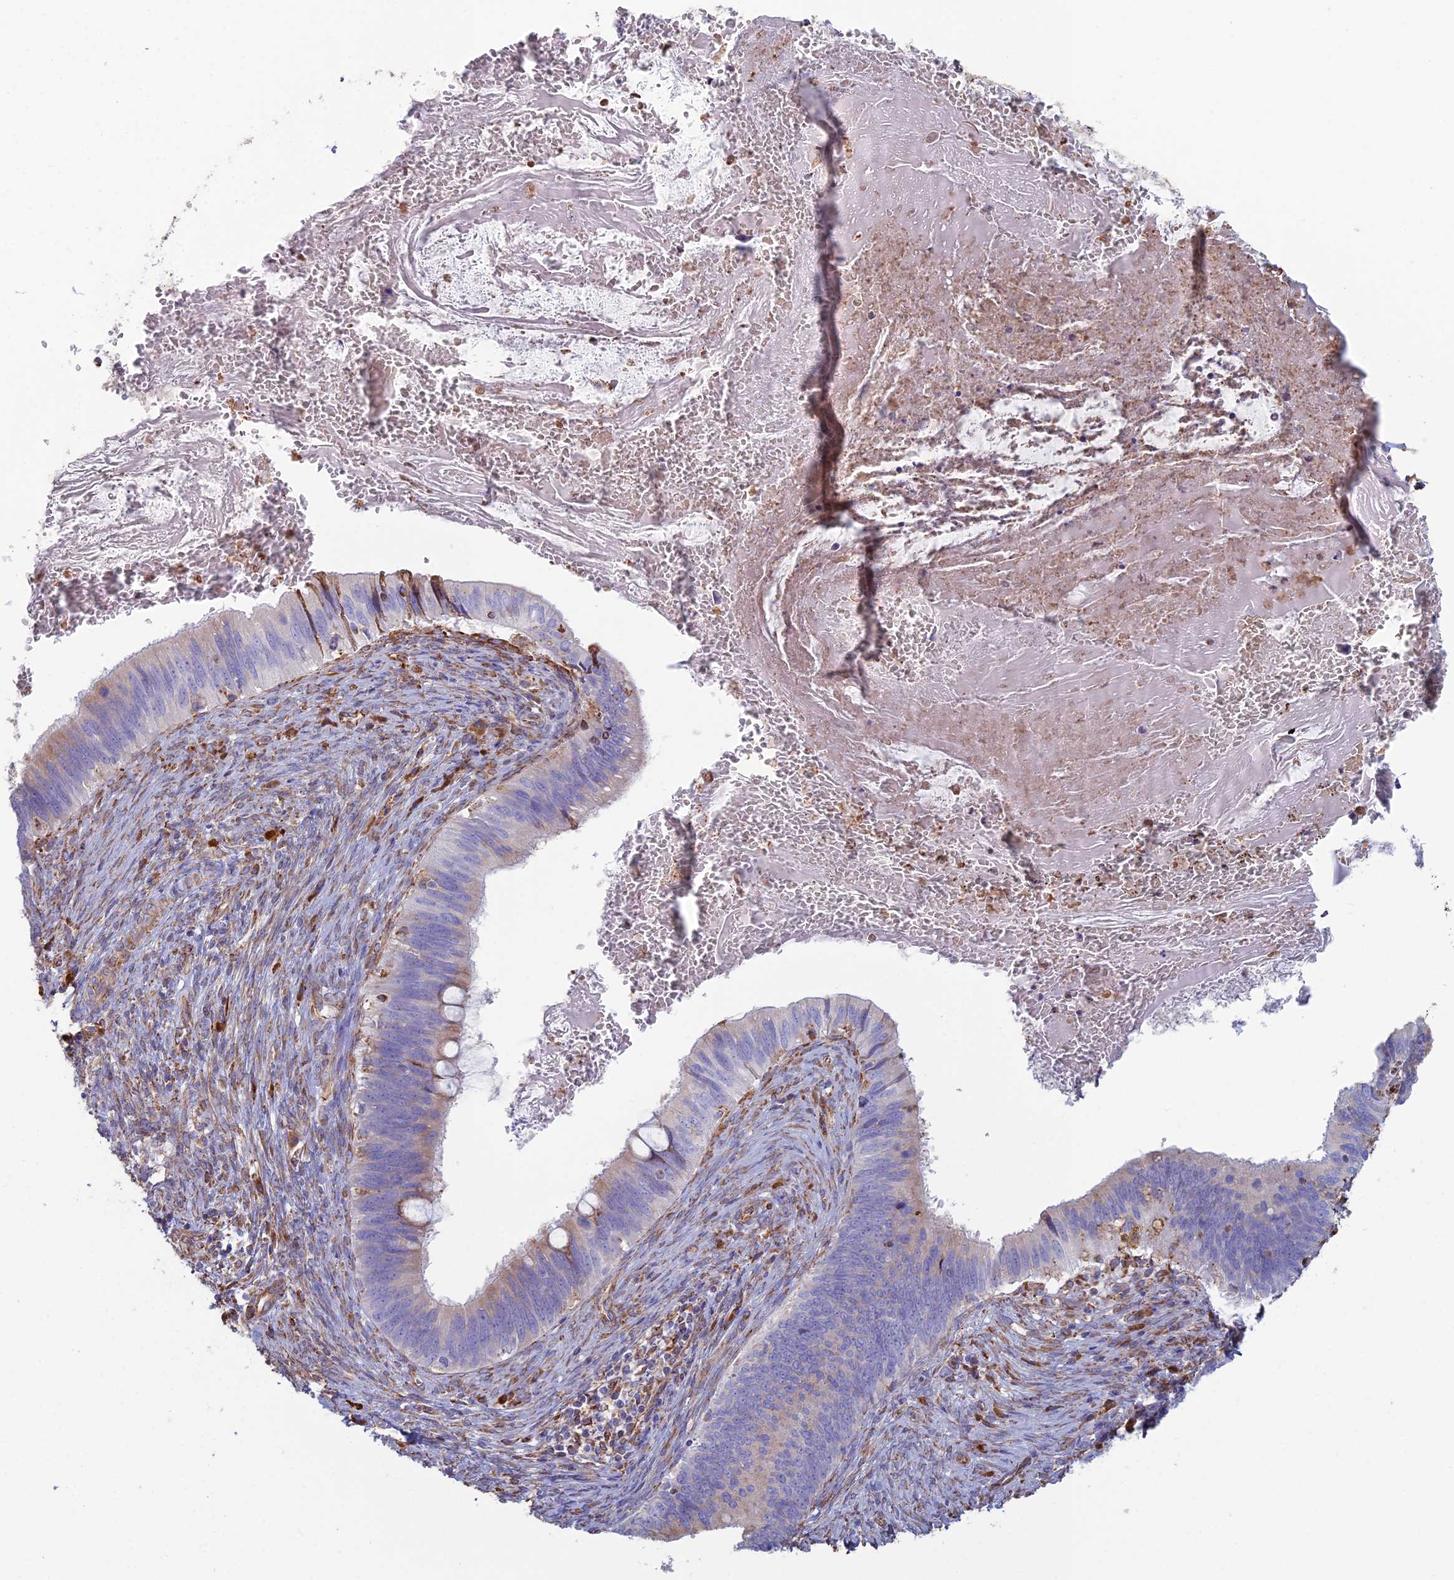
{"staining": {"intensity": "weak", "quantity": "<25%", "location": "cytoplasmic/membranous"}, "tissue": "cervical cancer", "cell_type": "Tumor cells", "image_type": "cancer", "snomed": [{"axis": "morphology", "description": "Adenocarcinoma, NOS"}, {"axis": "topography", "description": "Cervix"}], "caption": "DAB (3,3'-diaminobenzidine) immunohistochemical staining of human cervical cancer displays no significant positivity in tumor cells.", "gene": "CLVS2", "patient": {"sex": "female", "age": 42}}